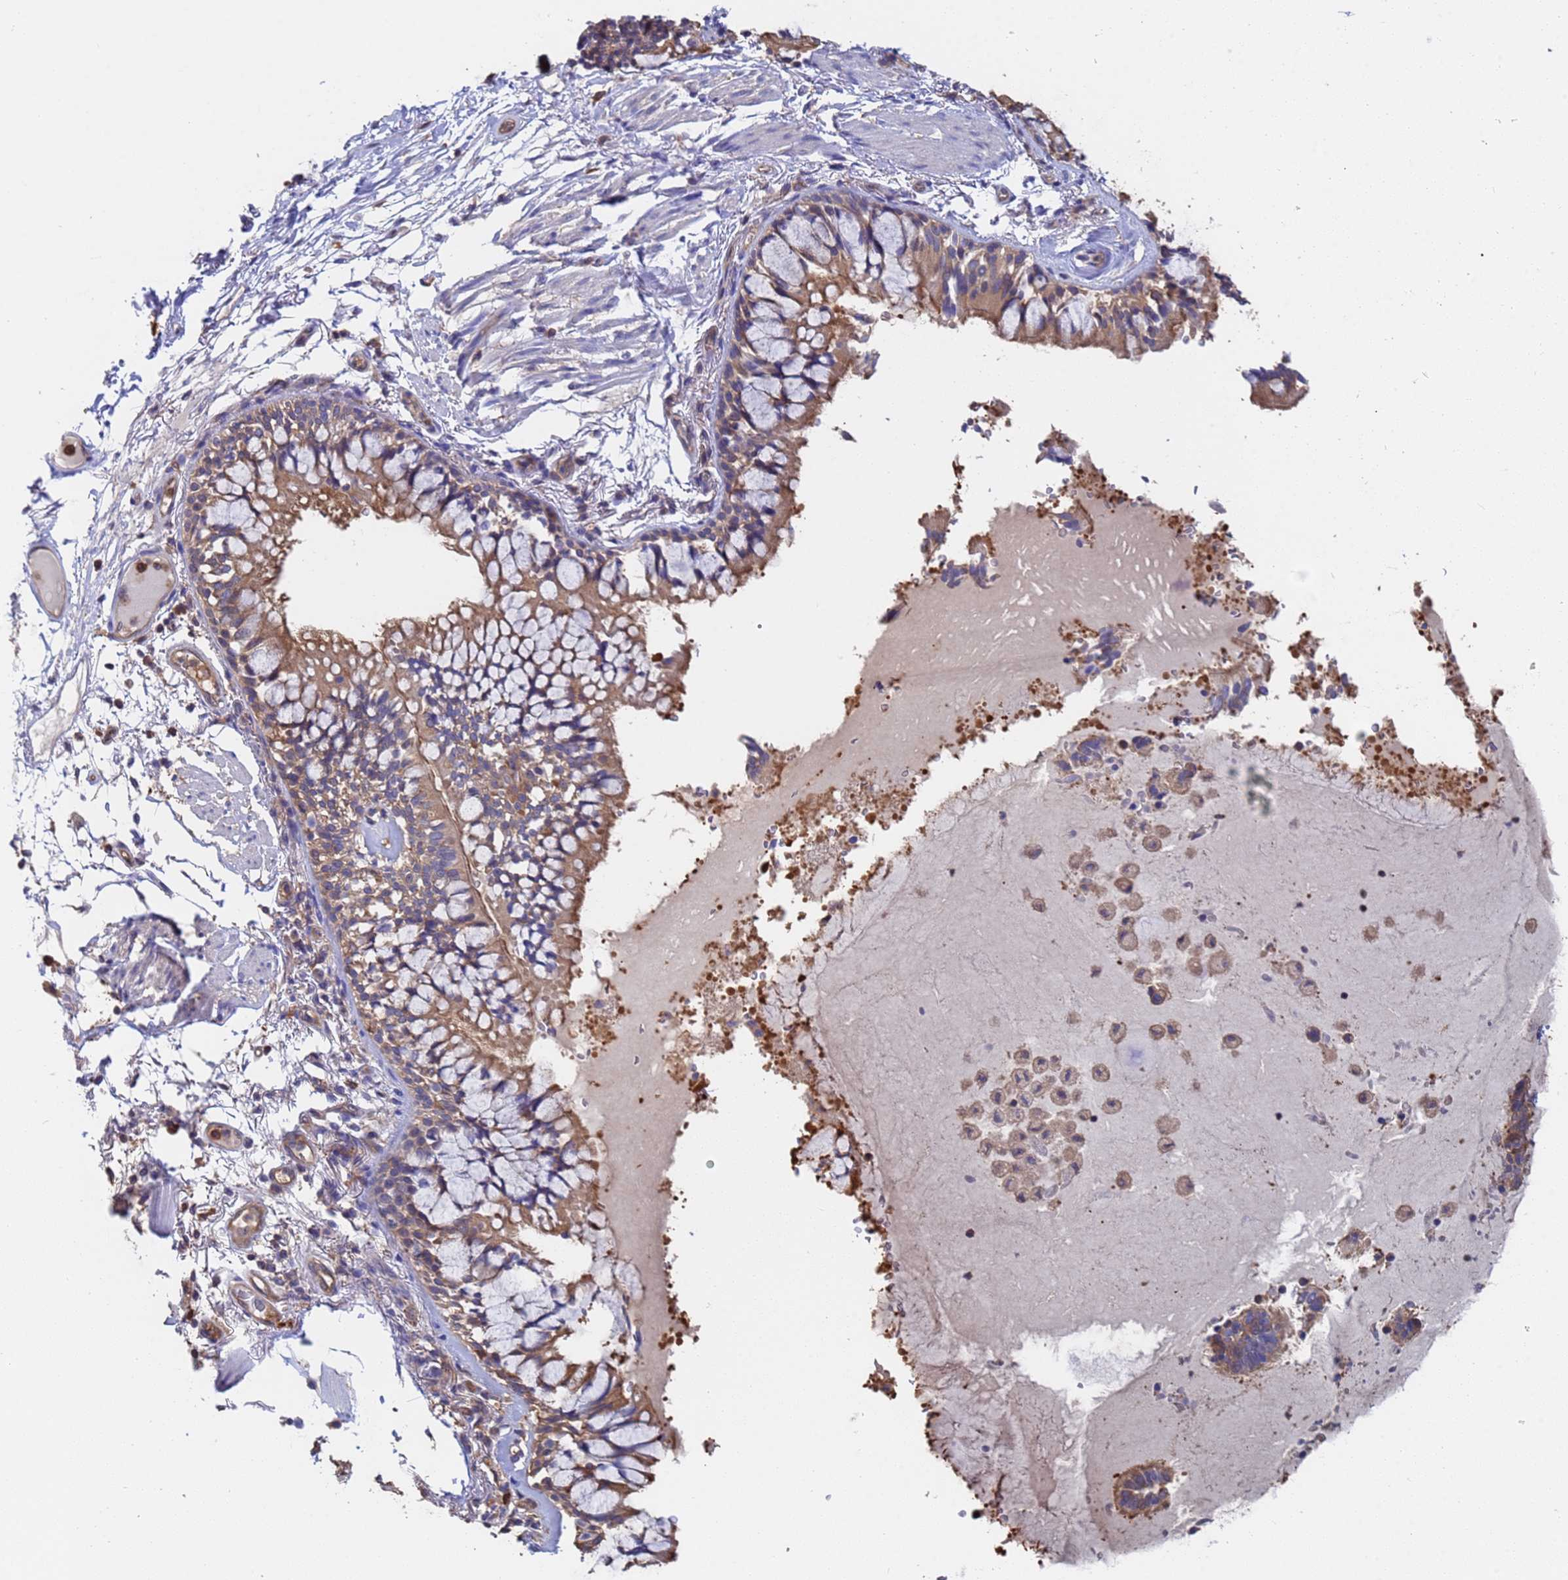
{"staining": {"intensity": "strong", "quantity": ">75%", "location": "cytoplasmic/membranous"}, "tissue": "bronchus", "cell_type": "Respiratory epithelial cells", "image_type": "normal", "snomed": [{"axis": "morphology", "description": "Normal tissue, NOS"}, {"axis": "topography", "description": "Bronchus"}], "caption": "A brown stain labels strong cytoplasmic/membranous staining of a protein in respiratory epithelial cells of unremarkable bronchus. (IHC, brightfield microscopy, high magnification).", "gene": "FAM25A", "patient": {"sex": "male", "age": 70}}